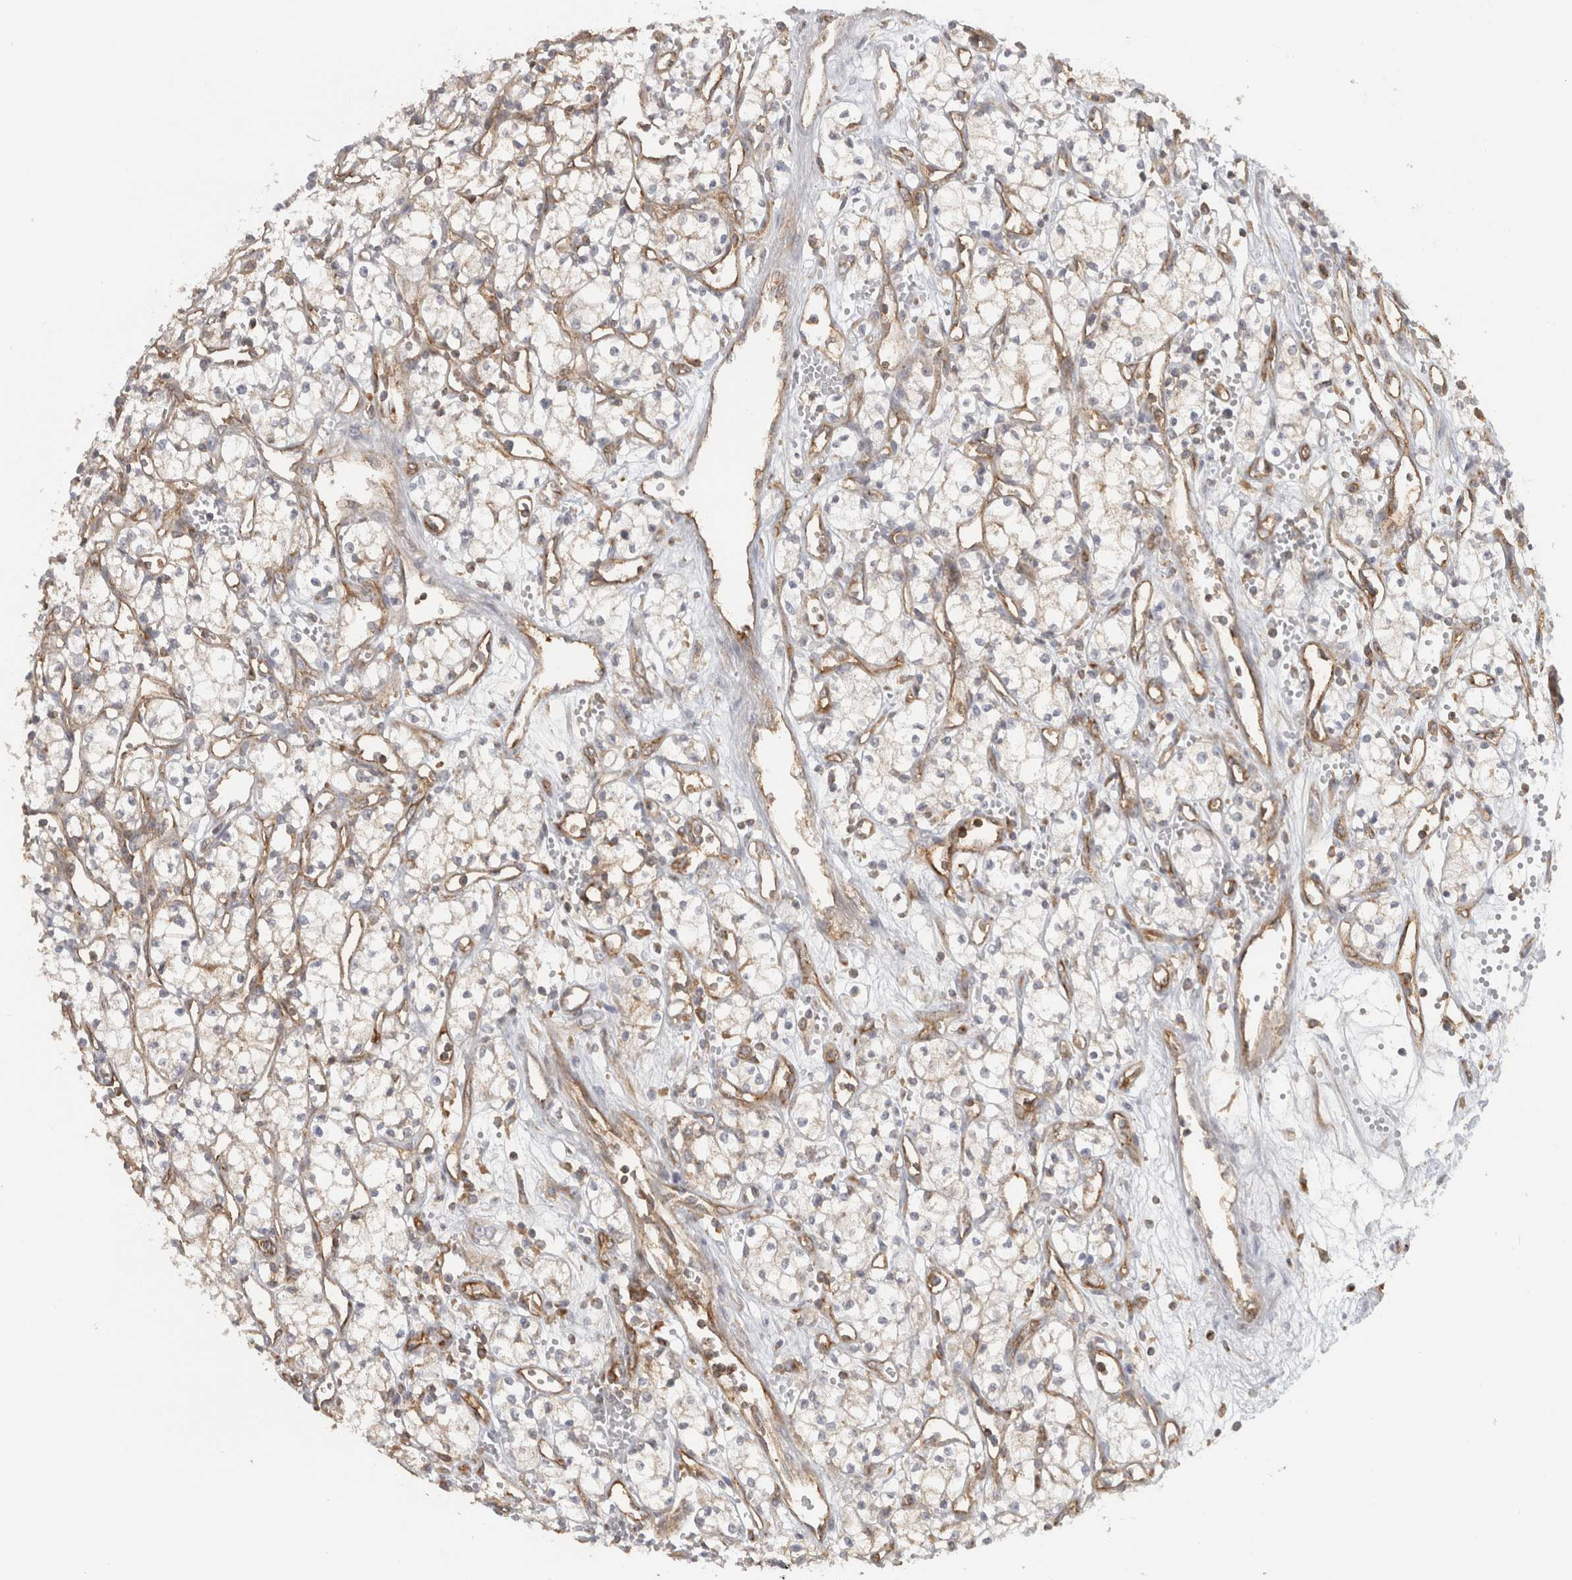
{"staining": {"intensity": "negative", "quantity": "none", "location": "none"}, "tissue": "renal cancer", "cell_type": "Tumor cells", "image_type": "cancer", "snomed": [{"axis": "morphology", "description": "Adenocarcinoma, NOS"}, {"axis": "topography", "description": "Kidney"}], "caption": "Micrograph shows no protein positivity in tumor cells of renal adenocarcinoma tissue.", "gene": "HLA-E", "patient": {"sex": "male", "age": 59}}